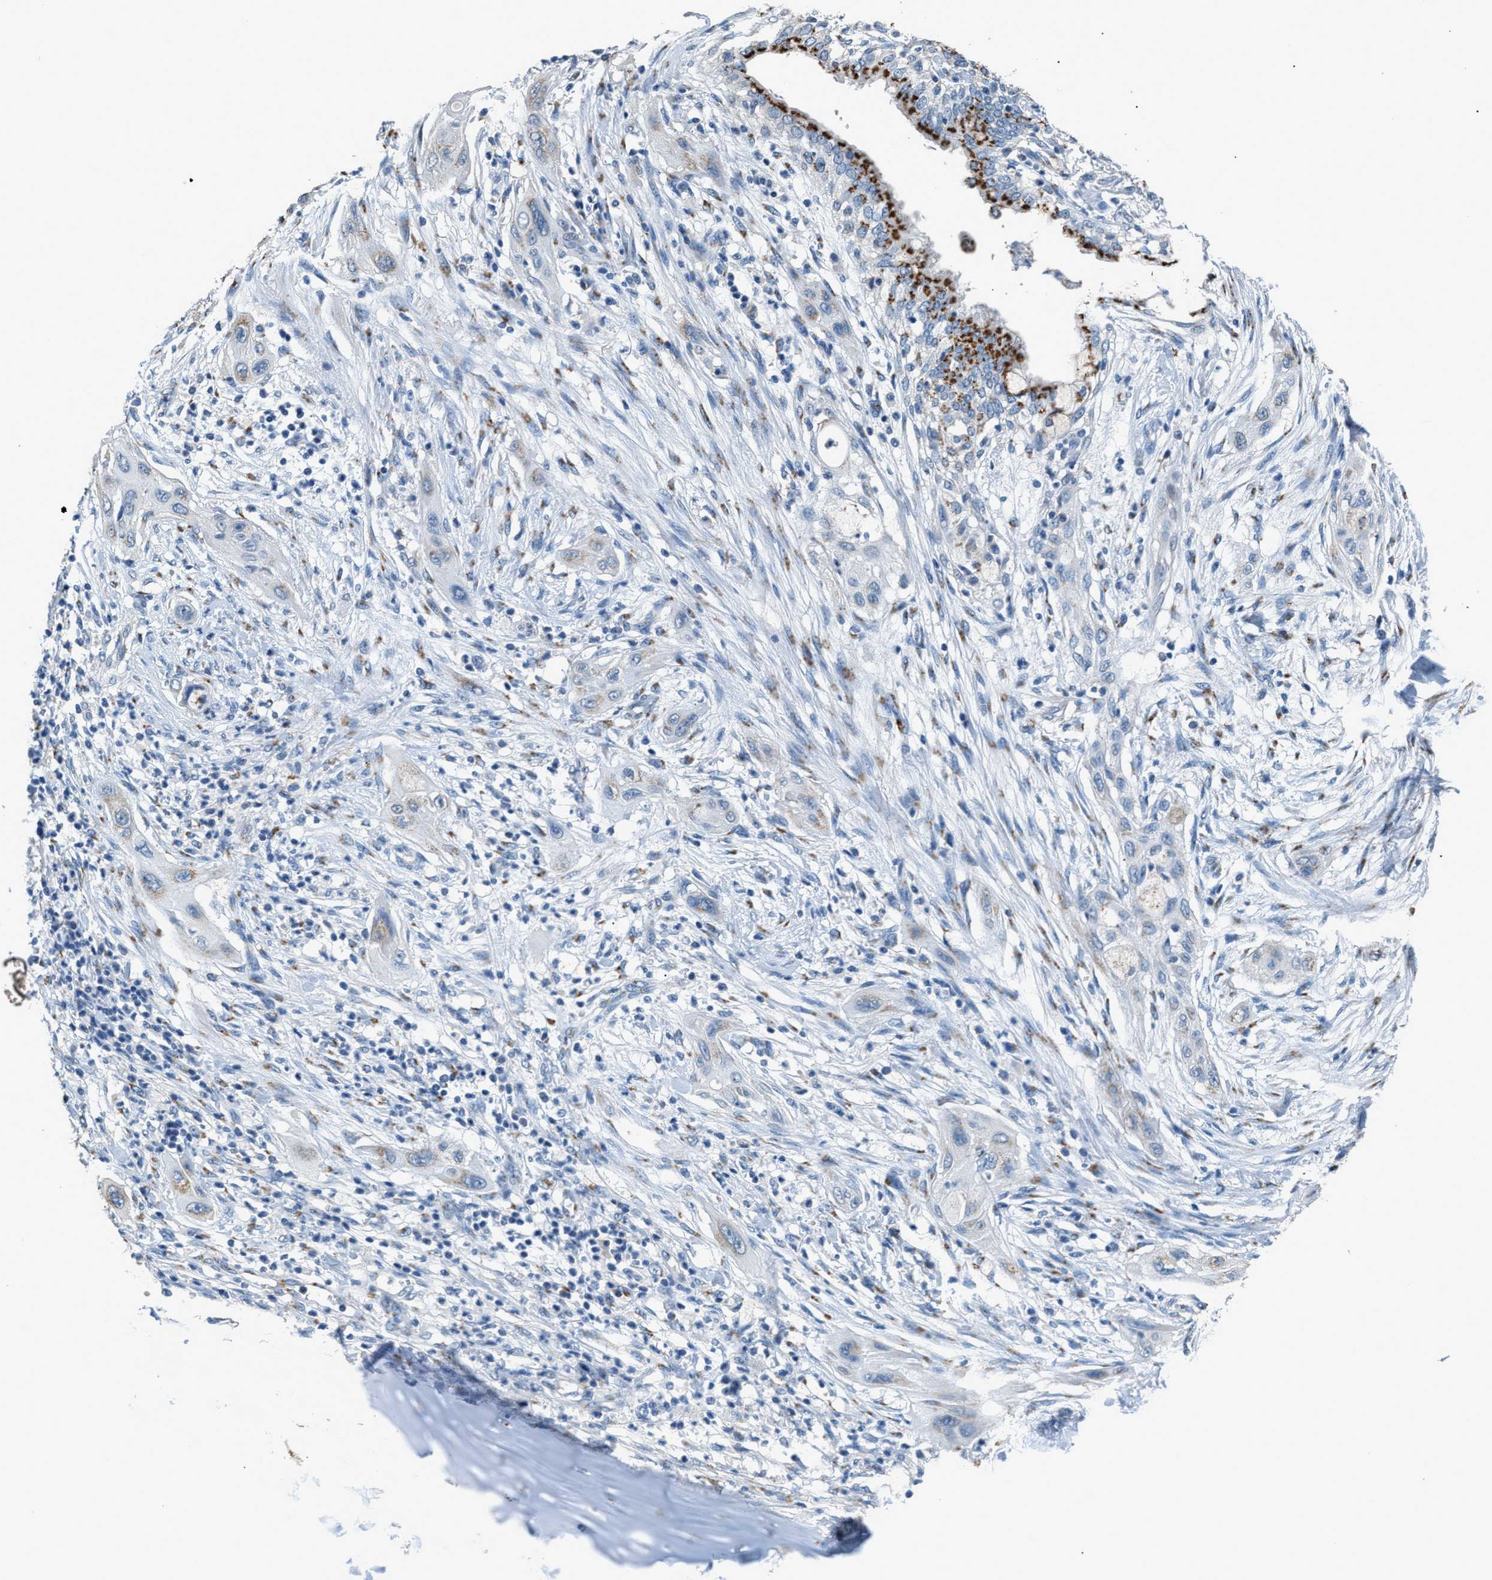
{"staining": {"intensity": "moderate", "quantity": "<25%", "location": "cytoplasmic/membranous"}, "tissue": "lung cancer", "cell_type": "Tumor cells", "image_type": "cancer", "snomed": [{"axis": "morphology", "description": "Squamous cell carcinoma, NOS"}, {"axis": "topography", "description": "Lung"}], "caption": "A low amount of moderate cytoplasmic/membranous expression is seen in approximately <25% of tumor cells in lung cancer tissue. (DAB IHC, brown staining for protein, blue staining for nuclei).", "gene": "GOLM1", "patient": {"sex": "female", "age": 47}}